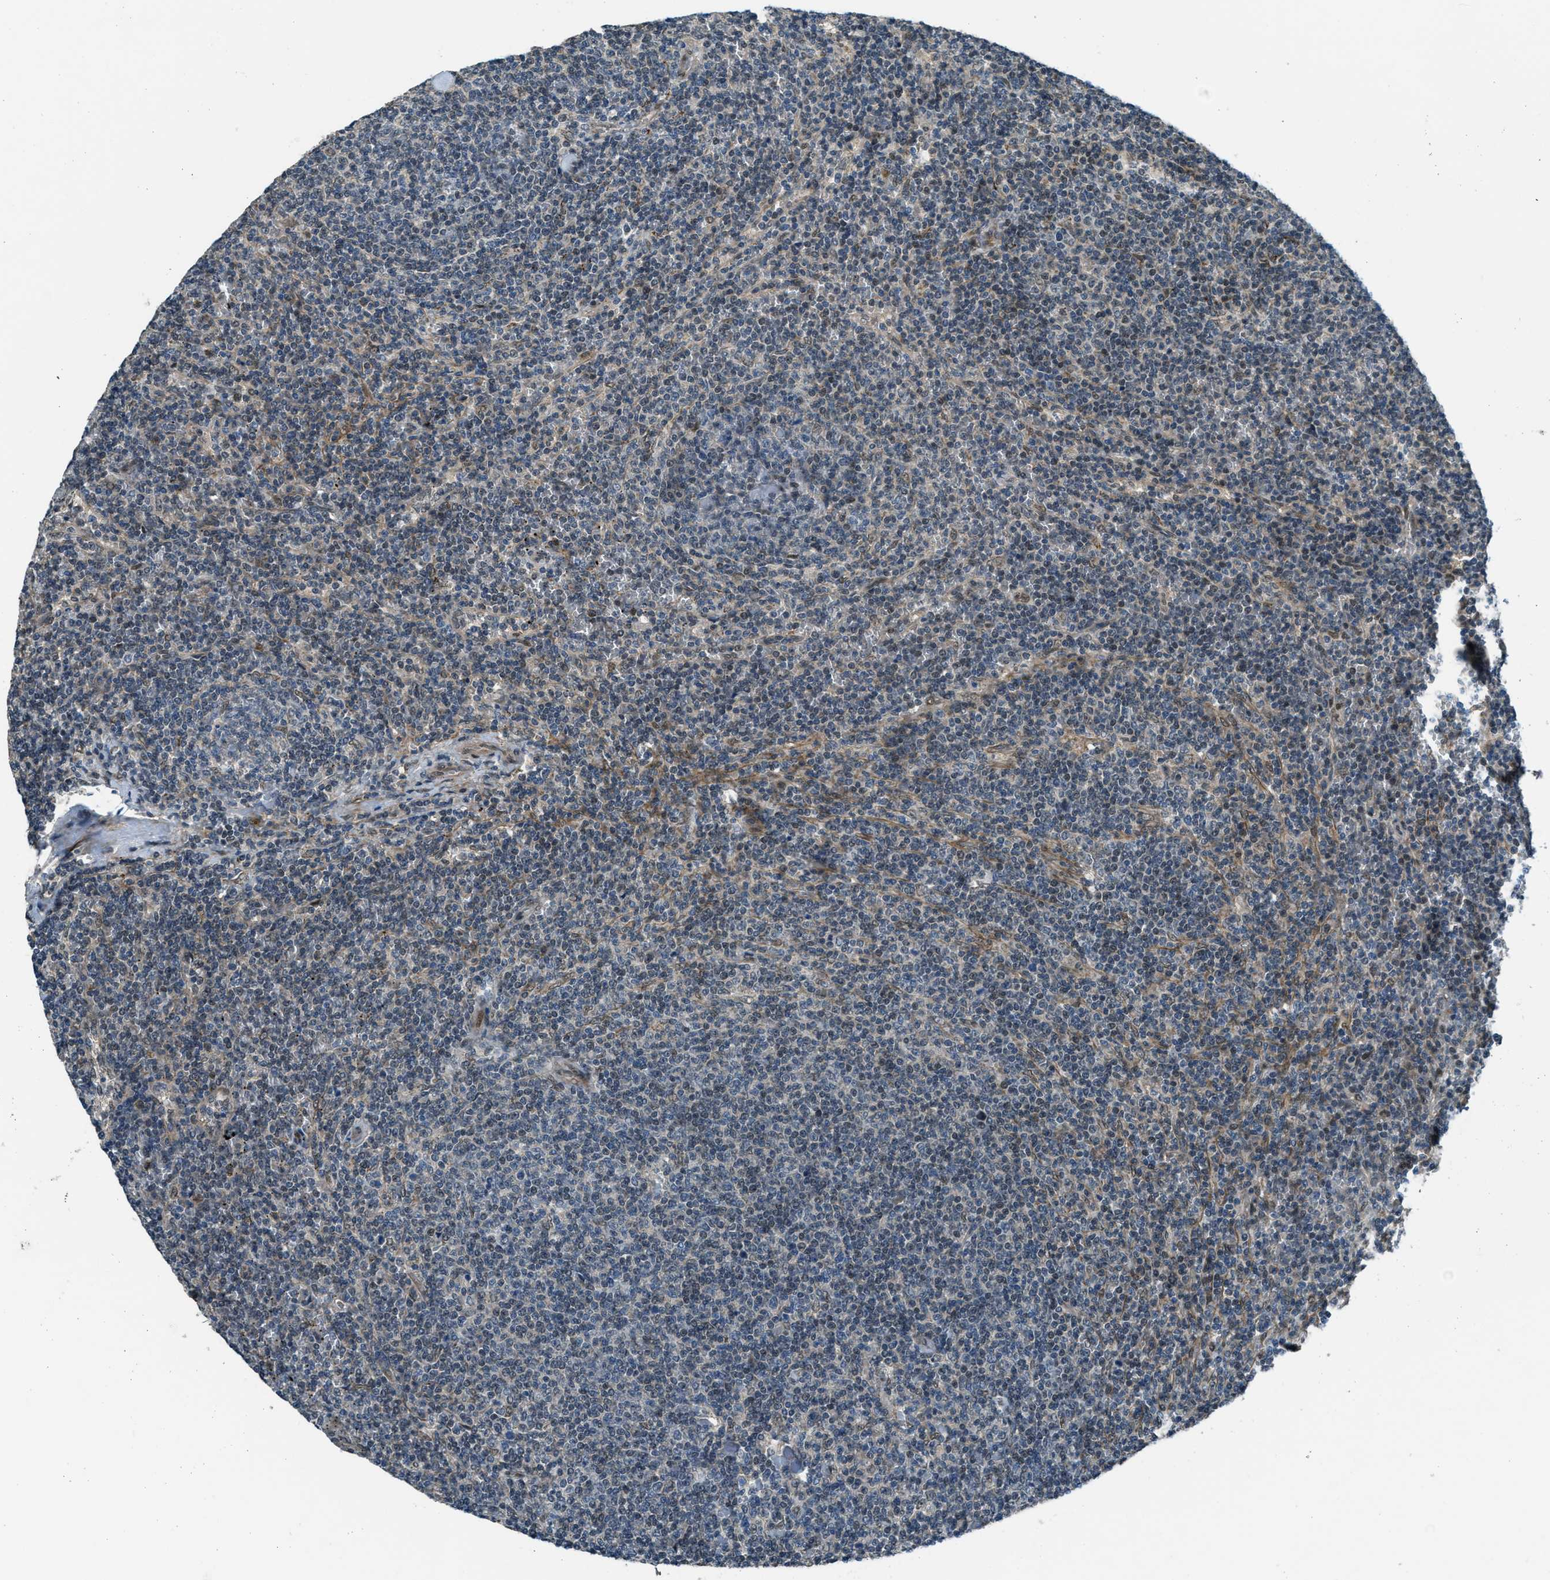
{"staining": {"intensity": "weak", "quantity": "<25%", "location": "nuclear"}, "tissue": "lymphoma", "cell_type": "Tumor cells", "image_type": "cancer", "snomed": [{"axis": "morphology", "description": "Malignant lymphoma, non-Hodgkin's type, Low grade"}, {"axis": "topography", "description": "Spleen"}], "caption": "An immunohistochemistry micrograph of low-grade malignant lymphoma, non-Hodgkin's type is shown. There is no staining in tumor cells of low-grade malignant lymphoma, non-Hodgkin's type.", "gene": "NPEPL1", "patient": {"sex": "female", "age": 50}}